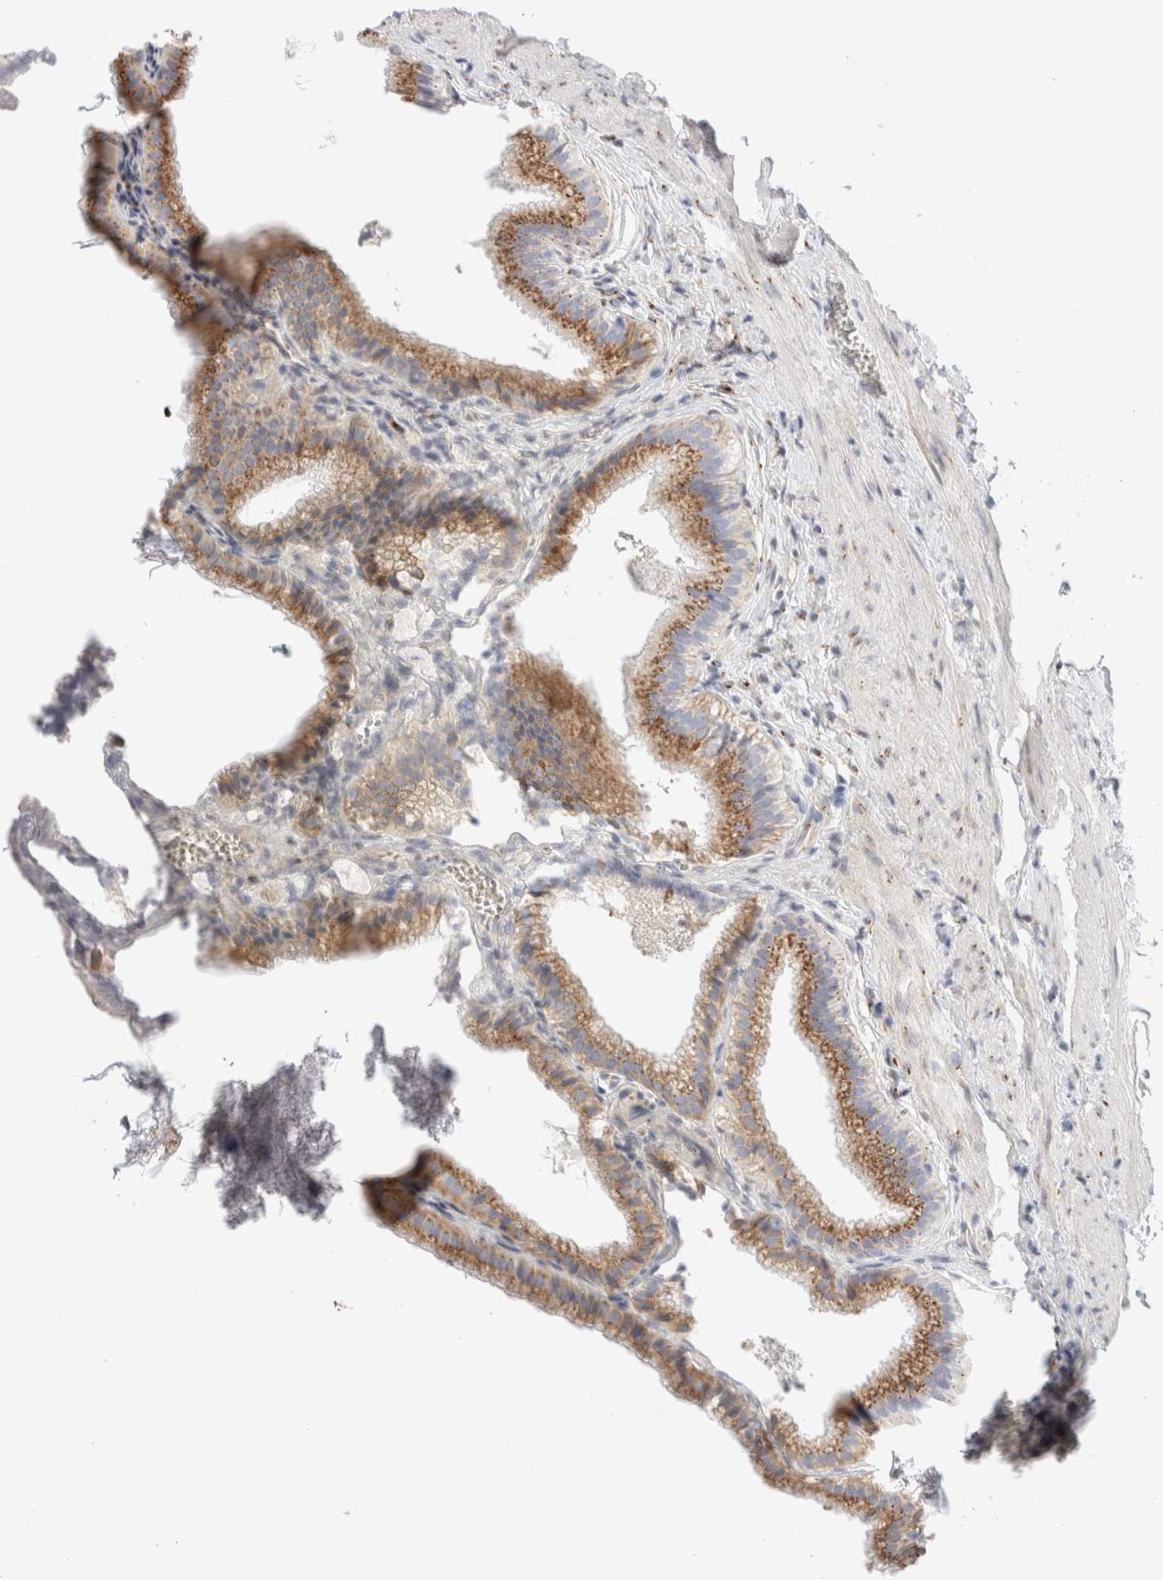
{"staining": {"intensity": "moderate", "quantity": ">75%", "location": "cytoplasmic/membranous"}, "tissue": "gallbladder", "cell_type": "Glandular cells", "image_type": "normal", "snomed": [{"axis": "morphology", "description": "Normal tissue, NOS"}, {"axis": "topography", "description": "Gallbladder"}], "caption": "Glandular cells display moderate cytoplasmic/membranous expression in about >75% of cells in normal gallbladder.", "gene": "MCFD2", "patient": {"sex": "male", "age": 38}}